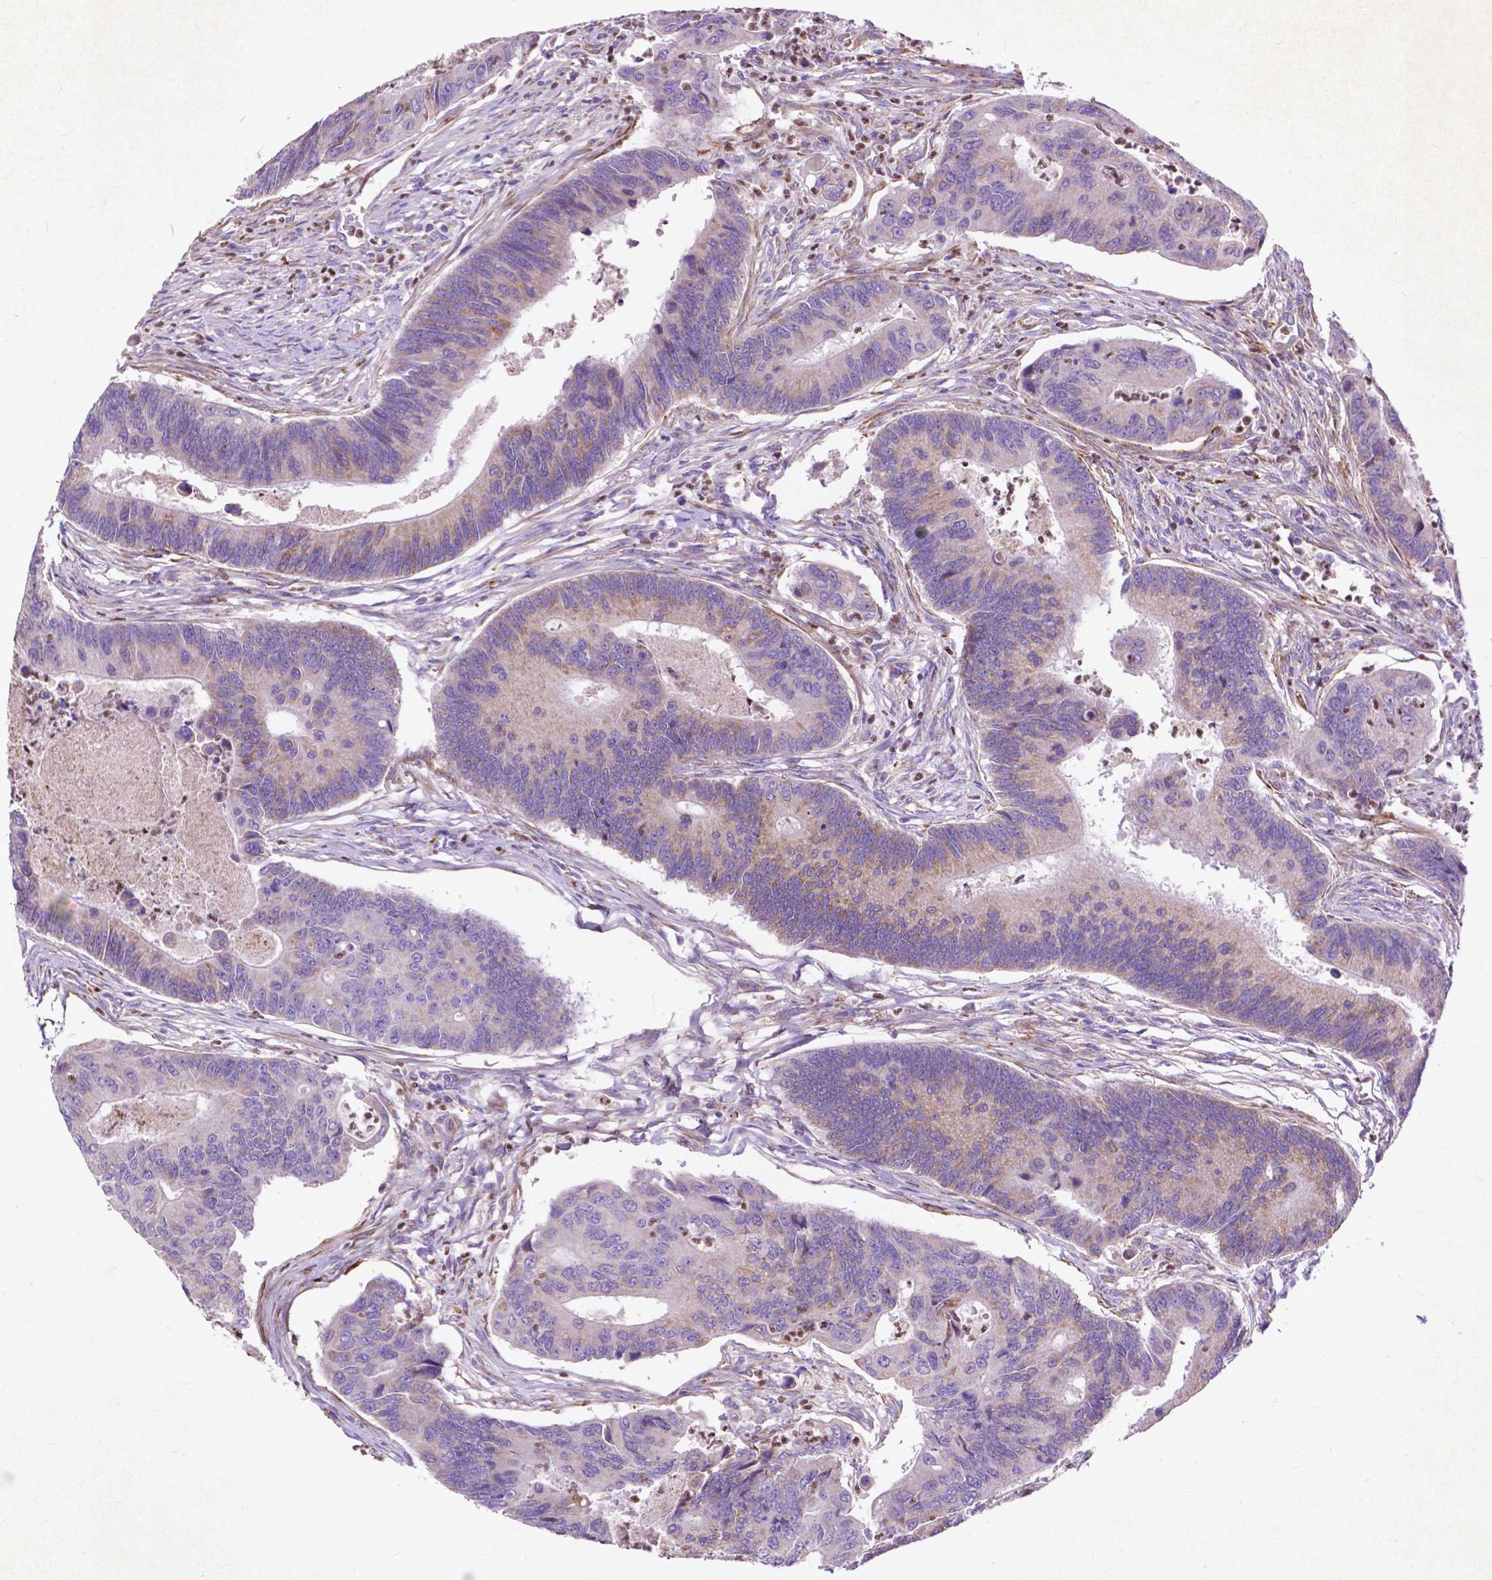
{"staining": {"intensity": "weak", "quantity": "<25%", "location": "cytoplasmic/membranous"}, "tissue": "colorectal cancer", "cell_type": "Tumor cells", "image_type": "cancer", "snomed": [{"axis": "morphology", "description": "Adenocarcinoma, NOS"}, {"axis": "topography", "description": "Colon"}], "caption": "Protein analysis of colorectal adenocarcinoma displays no significant positivity in tumor cells.", "gene": "THEGL", "patient": {"sex": "female", "age": 67}}